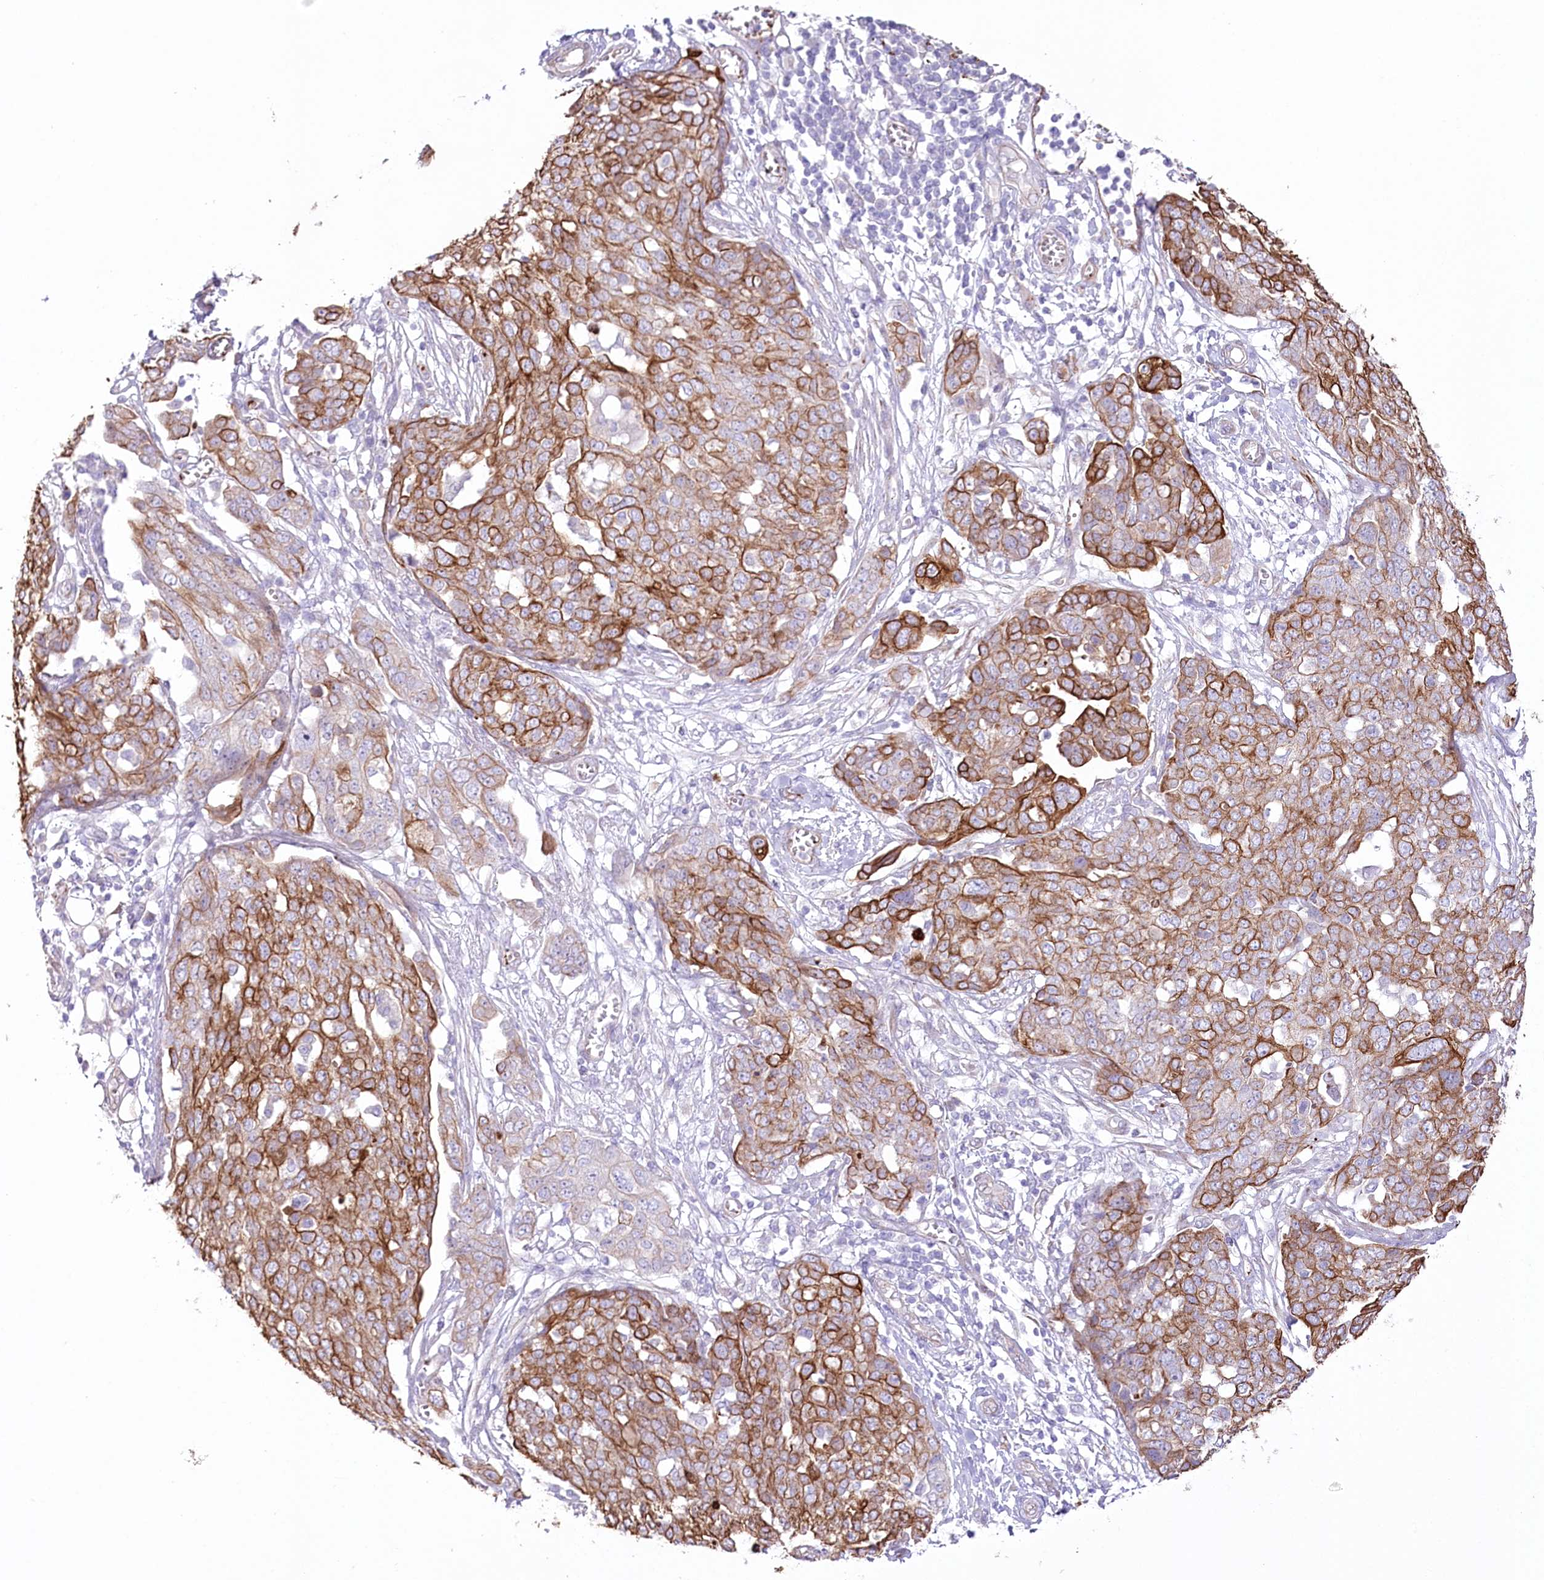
{"staining": {"intensity": "strong", "quantity": ">75%", "location": "cytoplasmic/membranous"}, "tissue": "ovarian cancer", "cell_type": "Tumor cells", "image_type": "cancer", "snomed": [{"axis": "morphology", "description": "Cystadenocarcinoma, serous, NOS"}, {"axis": "topography", "description": "Soft tissue"}, {"axis": "topography", "description": "Ovary"}], "caption": "Ovarian serous cystadenocarcinoma tissue reveals strong cytoplasmic/membranous positivity in approximately >75% of tumor cells, visualized by immunohistochemistry.", "gene": "SLC39A10", "patient": {"sex": "female", "age": 57}}